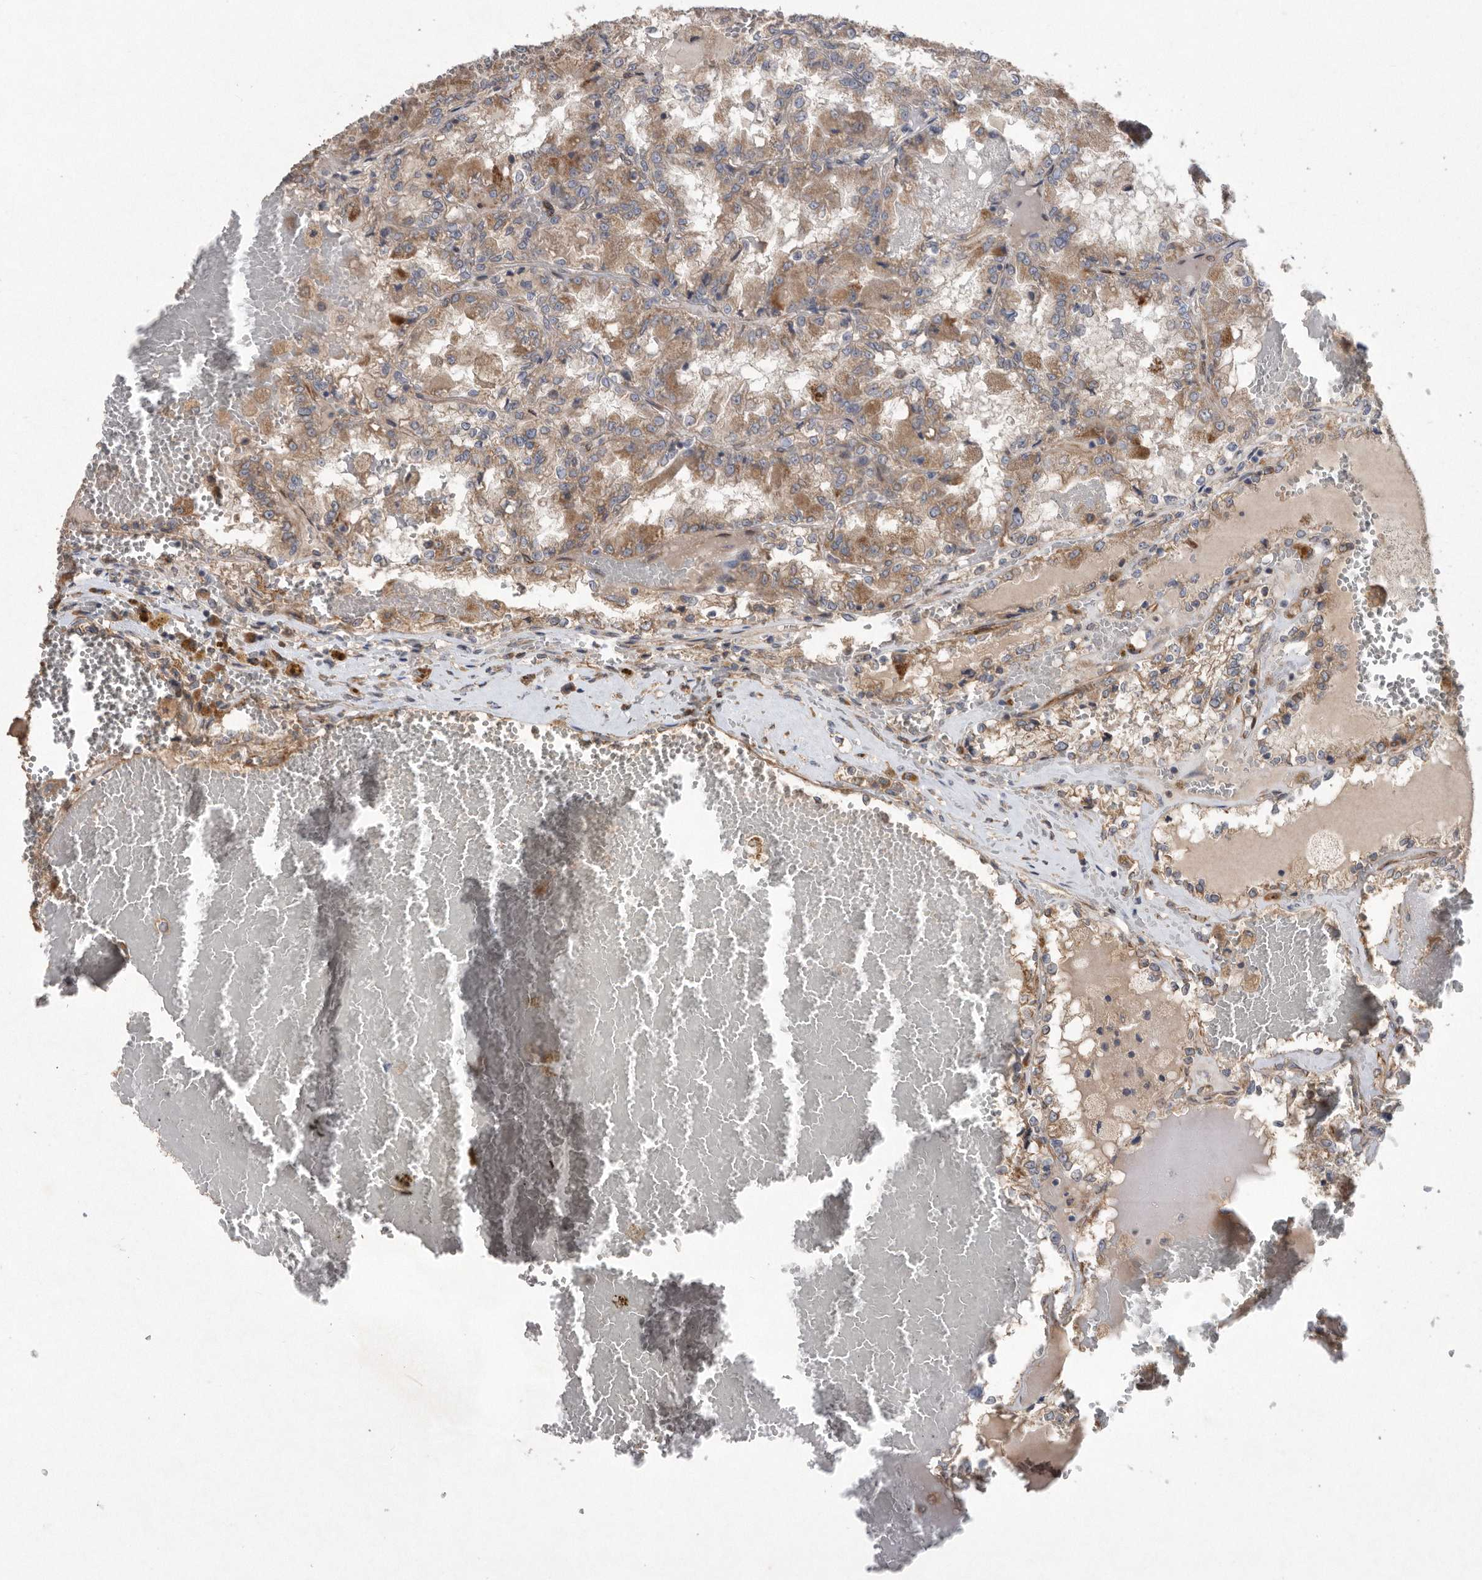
{"staining": {"intensity": "moderate", "quantity": ">75%", "location": "cytoplasmic/membranous"}, "tissue": "renal cancer", "cell_type": "Tumor cells", "image_type": "cancer", "snomed": [{"axis": "morphology", "description": "Adenocarcinoma, NOS"}, {"axis": "topography", "description": "Kidney"}], "caption": "Protein expression analysis of human renal adenocarcinoma reveals moderate cytoplasmic/membranous expression in about >75% of tumor cells. (Stains: DAB in brown, nuclei in blue, Microscopy: brightfield microscopy at high magnification).", "gene": "PON2", "patient": {"sex": "female", "age": 56}}